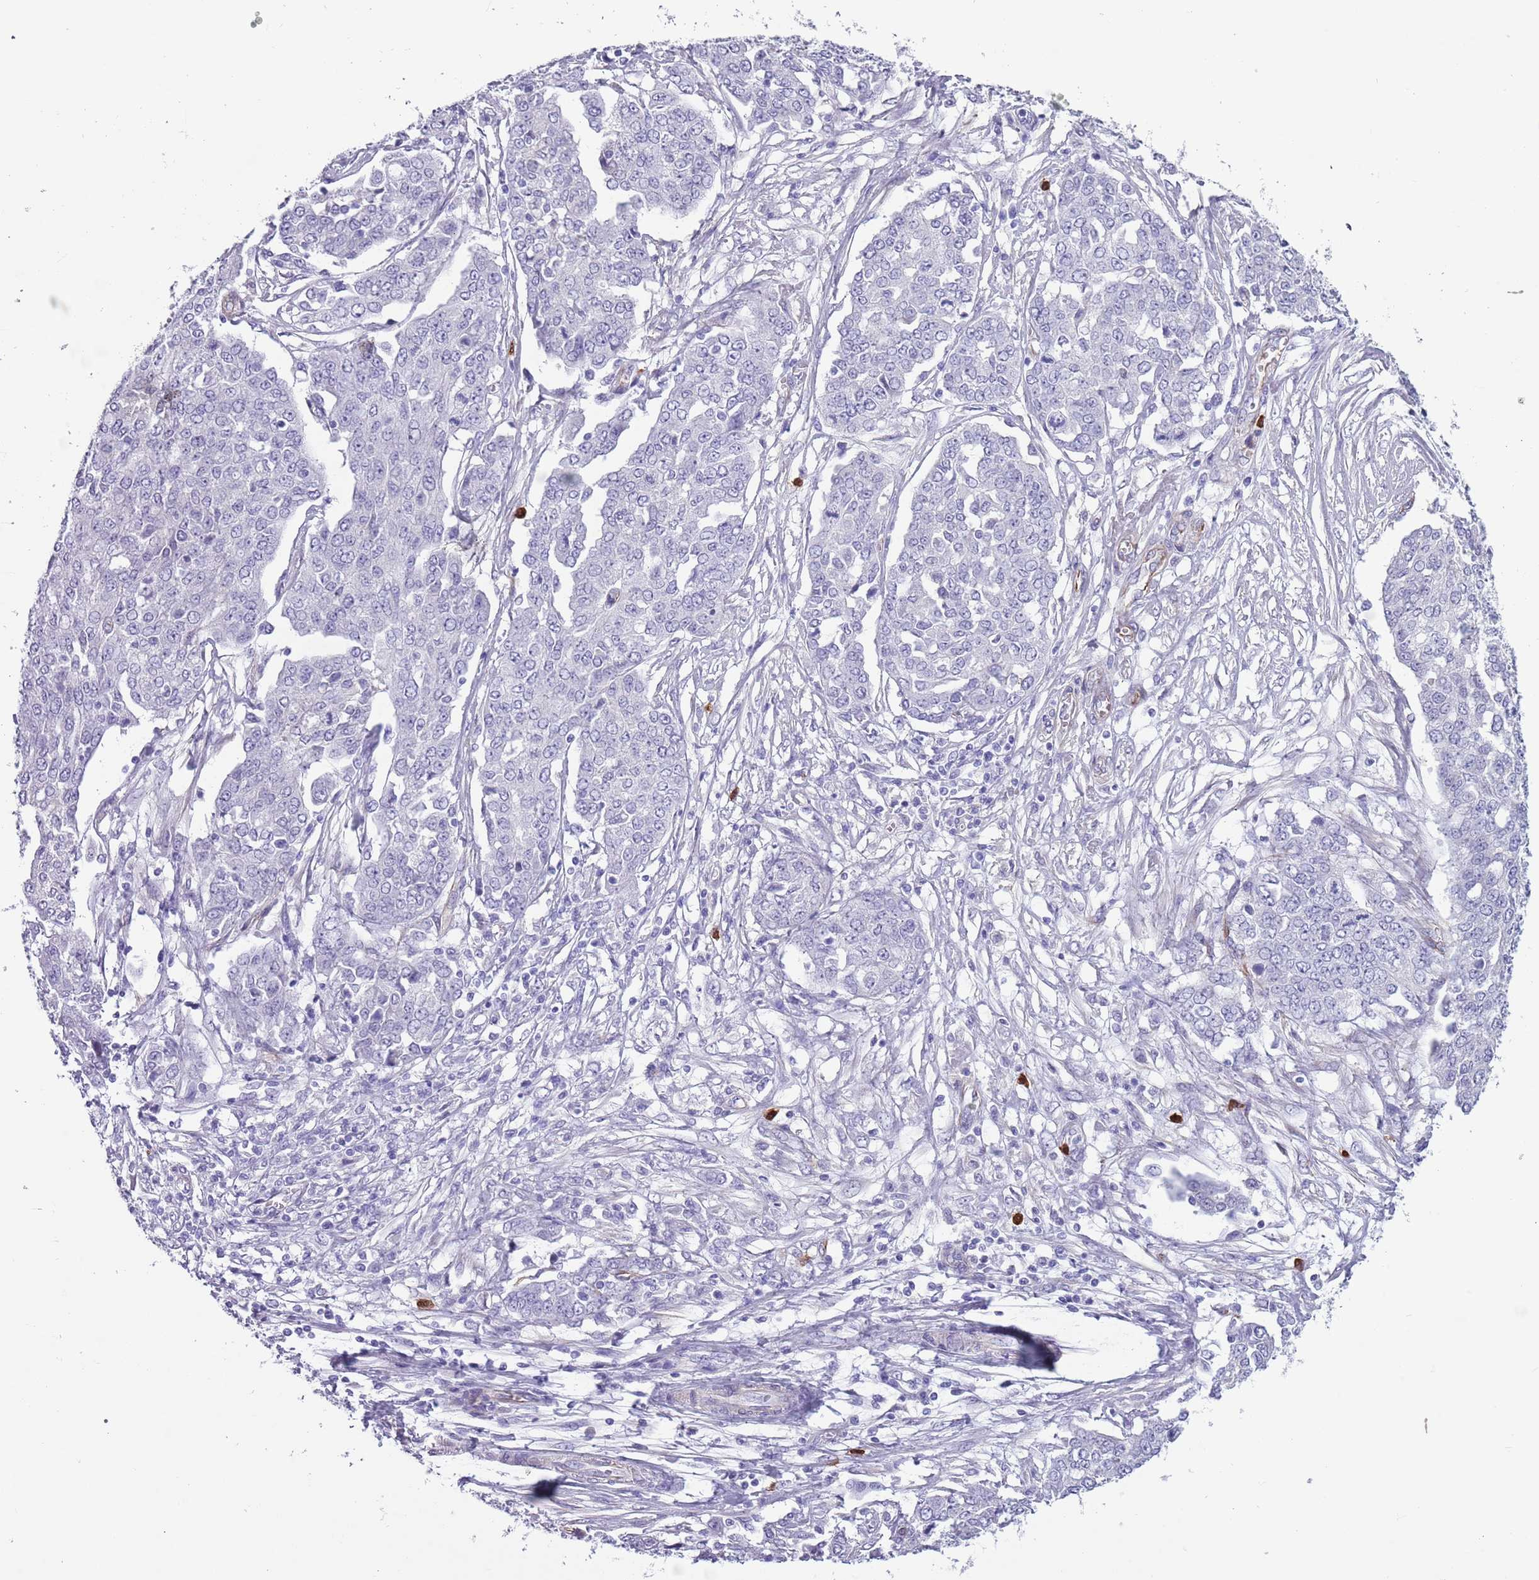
{"staining": {"intensity": "negative", "quantity": "none", "location": "none"}, "tissue": "ovarian cancer", "cell_type": "Tumor cells", "image_type": "cancer", "snomed": [{"axis": "morphology", "description": "Cystadenocarcinoma, serous, NOS"}, {"axis": "topography", "description": "Soft tissue"}, {"axis": "topography", "description": "Ovary"}], "caption": "DAB (3,3'-diaminobenzidine) immunohistochemical staining of human ovarian cancer demonstrates no significant positivity in tumor cells.", "gene": "TSGA13", "patient": {"sex": "female", "age": 57}}